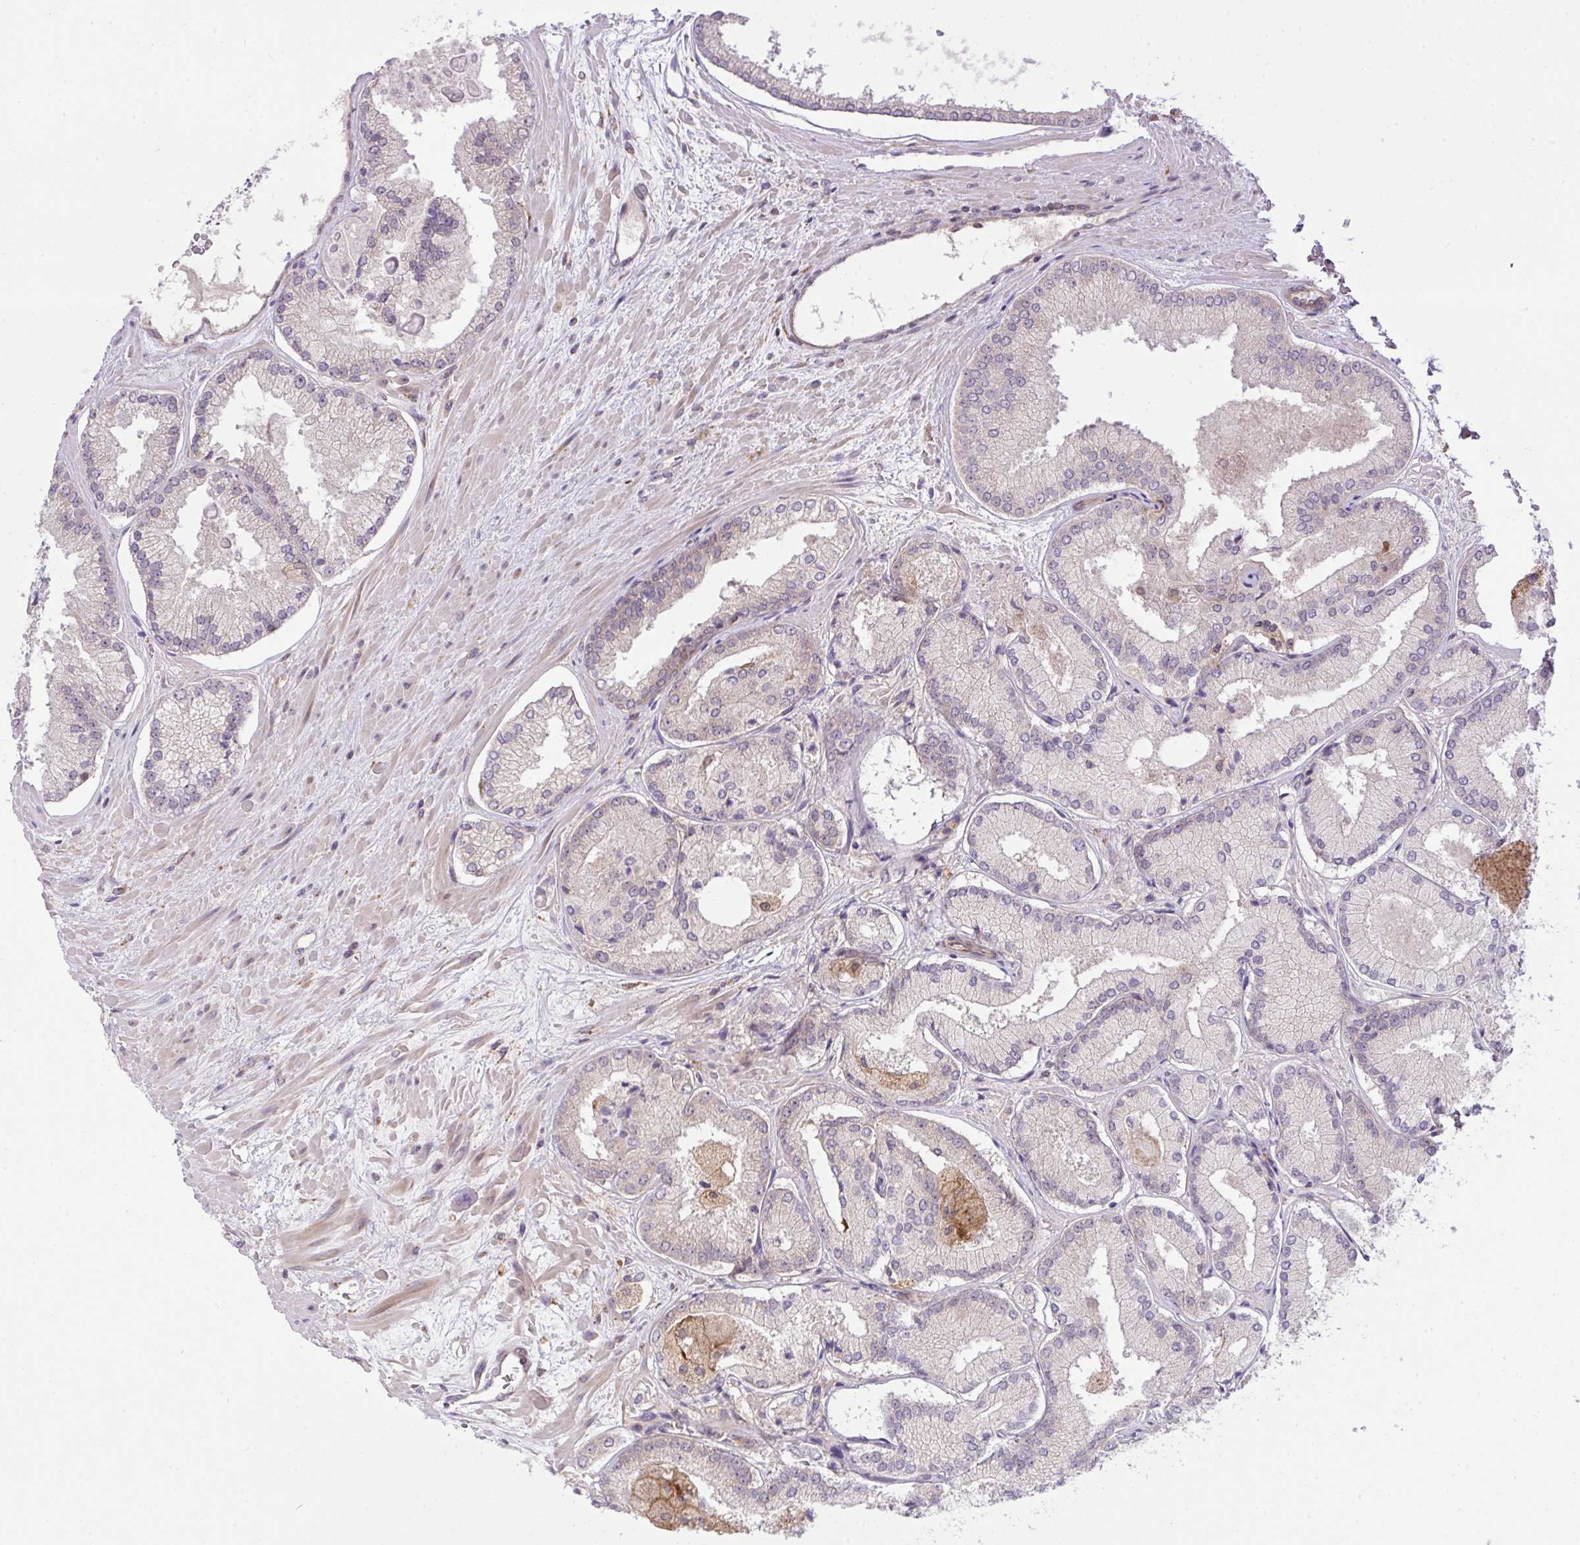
{"staining": {"intensity": "negative", "quantity": "none", "location": "none"}, "tissue": "prostate cancer", "cell_type": "Tumor cells", "image_type": "cancer", "snomed": [{"axis": "morphology", "description": "Adenocarcinoma, High grade"}, {"axis": "topography", "description": "Prostate"}], "caption": "IHC of prostate cancer (adenocarcinoma (high-grade)) demonstrates no staining in tumor cells.", "gene": "SLC9A6", "patient": {"sex": "male", "age": 73}}